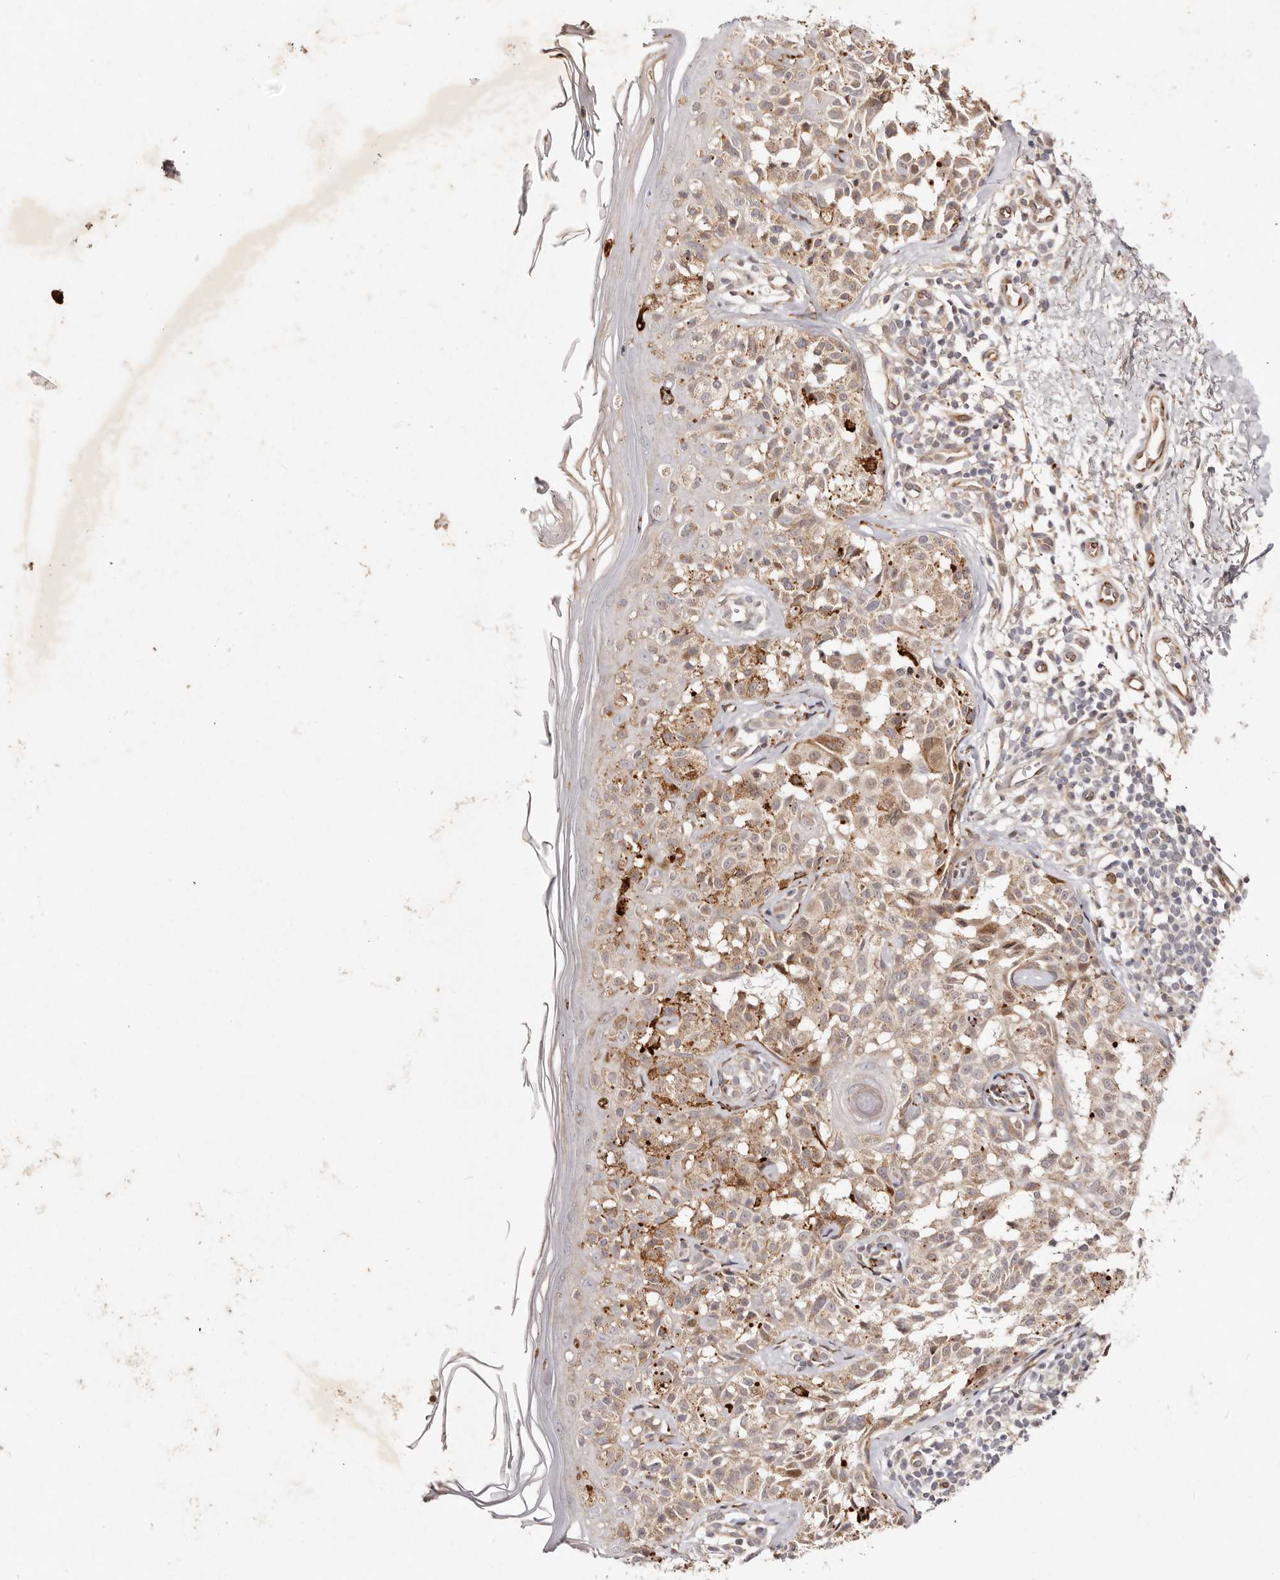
{"staining": {"intensity": "weak", "quantity": ">75%", "location": "cytoplasmic/membranous"}, "tissue": "melanoma", "cell_type": "Tumor cells", "image_type": "cancer", "snomed": [{"axis": "morphology", "description": "Malignant melanoma, NOS"}, {"axis": "topography", "description": "Skin"}], "caption": "Immunohistochemistry (IHC) micrograph of neoplastic tissue: malignant melanoma stained using immunohistochemistry (IHC) demonstrates low levels of weak protein expression localized specifically in the cytoplasmic/membranous of tumor cells, appearing as a cytoplasmic/membranous brown color.", "gene": "BCL2L15", "patient": {"sex": "female", "age": 50}}